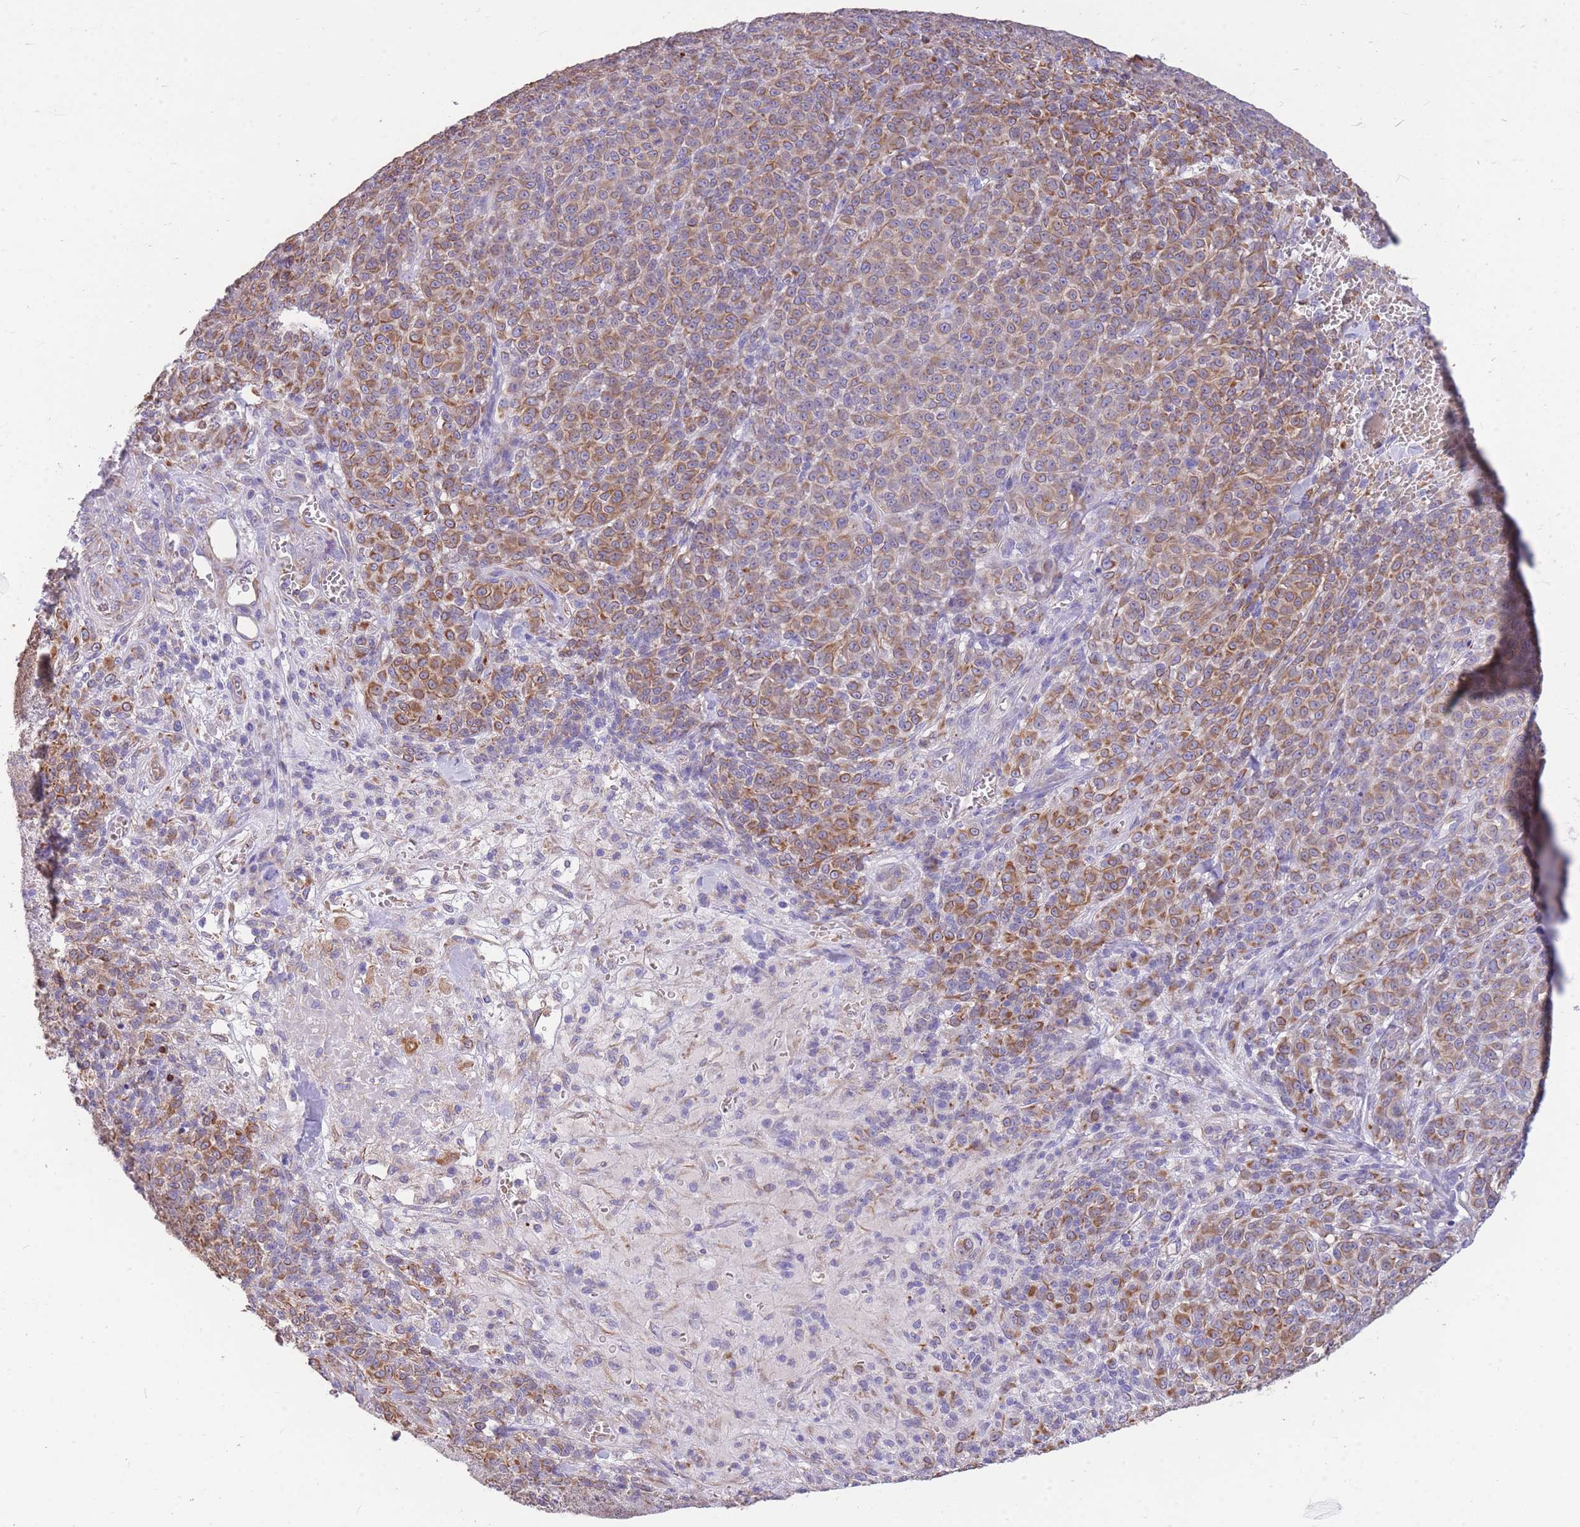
{"staining": {"intensity": "moderate", "quantity": ">75%", "location": "cytoplasmic/membranous"}, "tissue": "melanoma", "cell_type": "Tumor cells", "image_type": "cancer", "snomed": [{"axis": "morphology", "description": "Normal tissue, NOS"}, {"axis": "morphology", "description": "Malignant melanoma, NOS"}, {"axis": "topography", "description": "Skin"}], "caption": "This is a photomicrograph of immunohistochemistry (IHC) staining of malignant melanoma, which shows moderate positivity in the cytoplasmic/membranous of tumor cells.", "gene": "ANKRD53", "patient": {"sex": "female", "age": 34}}